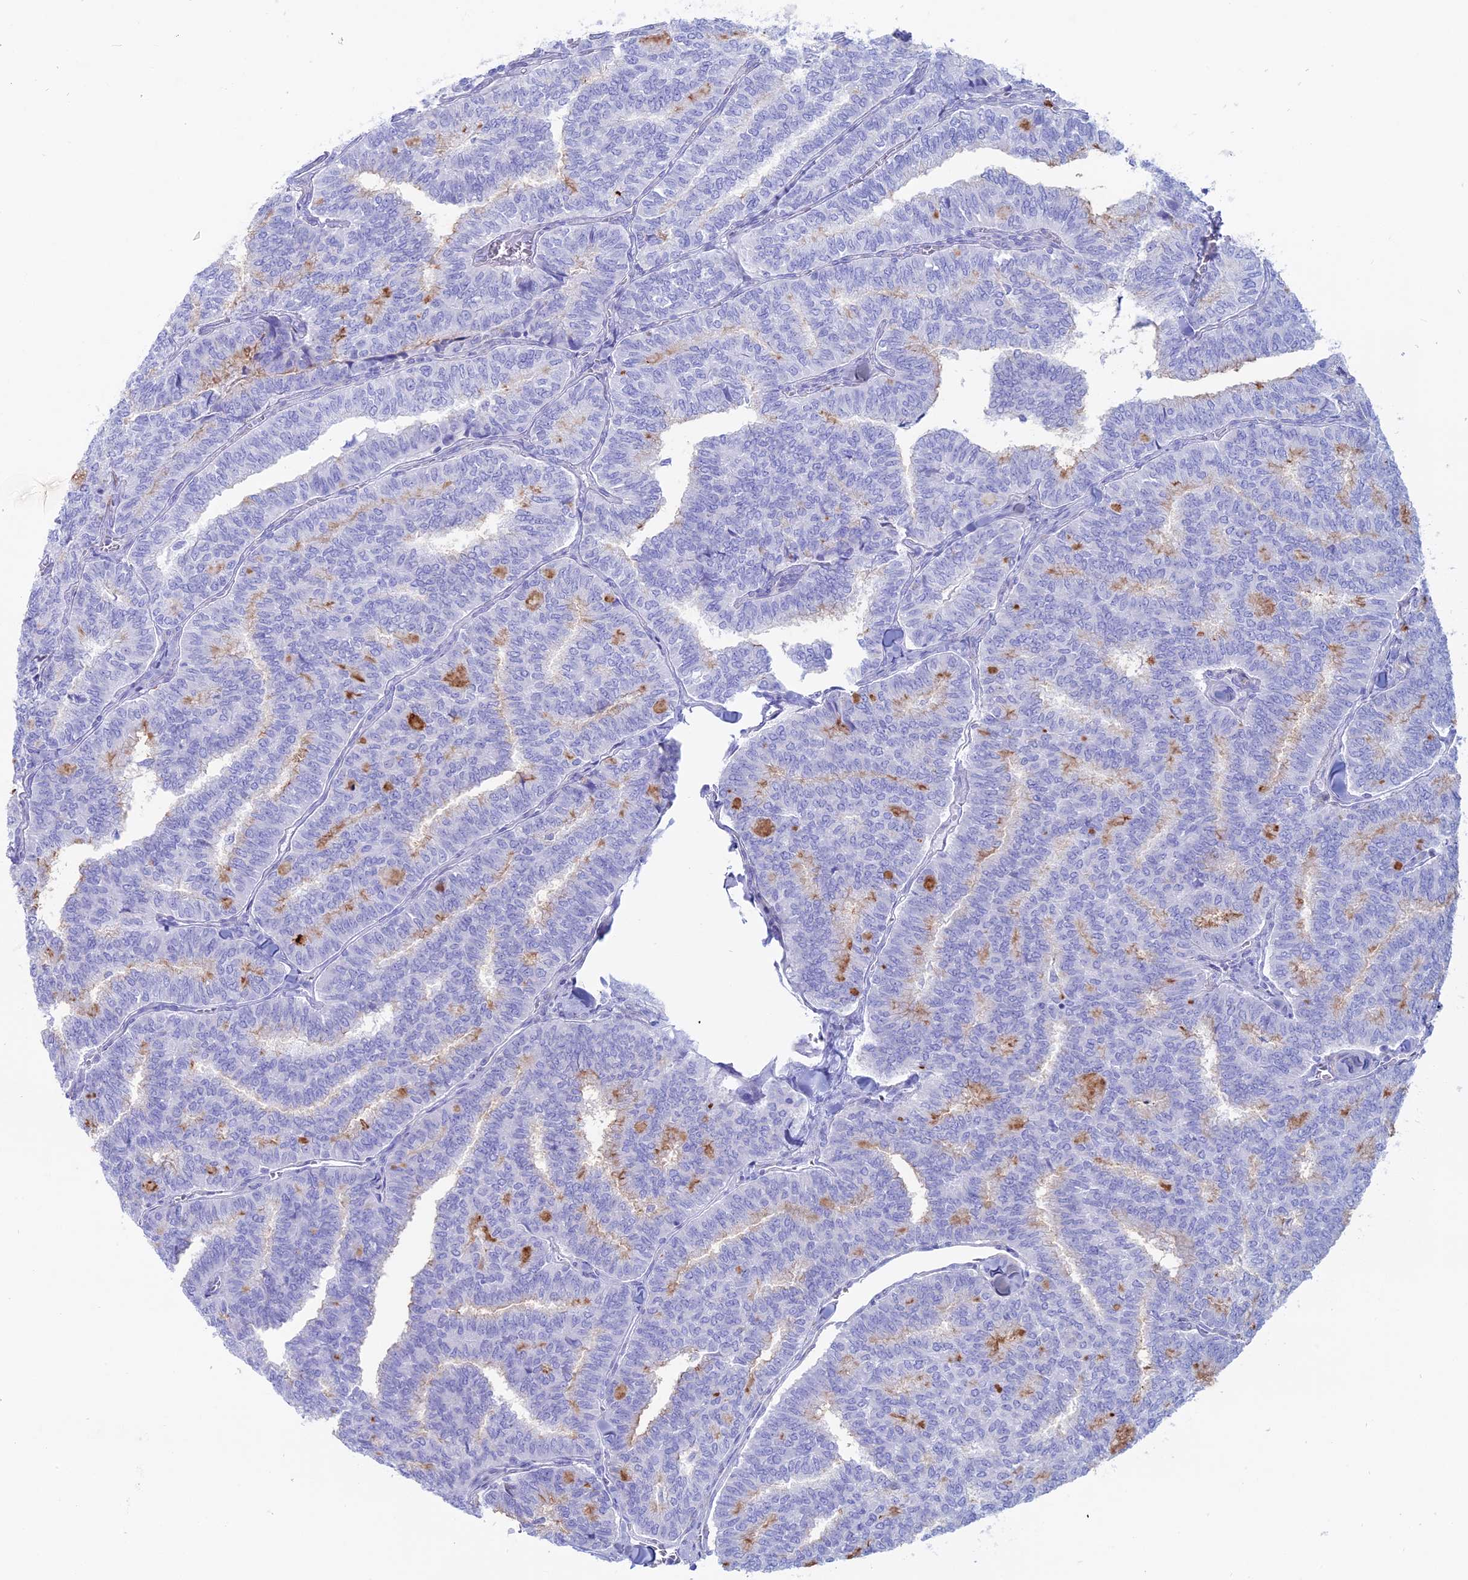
{"staining": {"intensity": "negative", "quantity": "none", "location": "none"}, "tissue": "thyroid cancer", "cell_type": "Tumor cells", "image_type": "cancer", "snomed": [{"axis": "morphology", "description": "Papillary adenocarcinoma, NOS"}, {"axis": "topography", "description": "Thyroid gland"}], "caption": "High power microscopy histopathology image of an immunohistochemistry (IHC) histopathology image of papillary adenocarcinoma (thyroid), revealing no significant positivity in tumor cells.", "gene": "OR2AE1", "patient": {"sex": "female", "age": 35}}